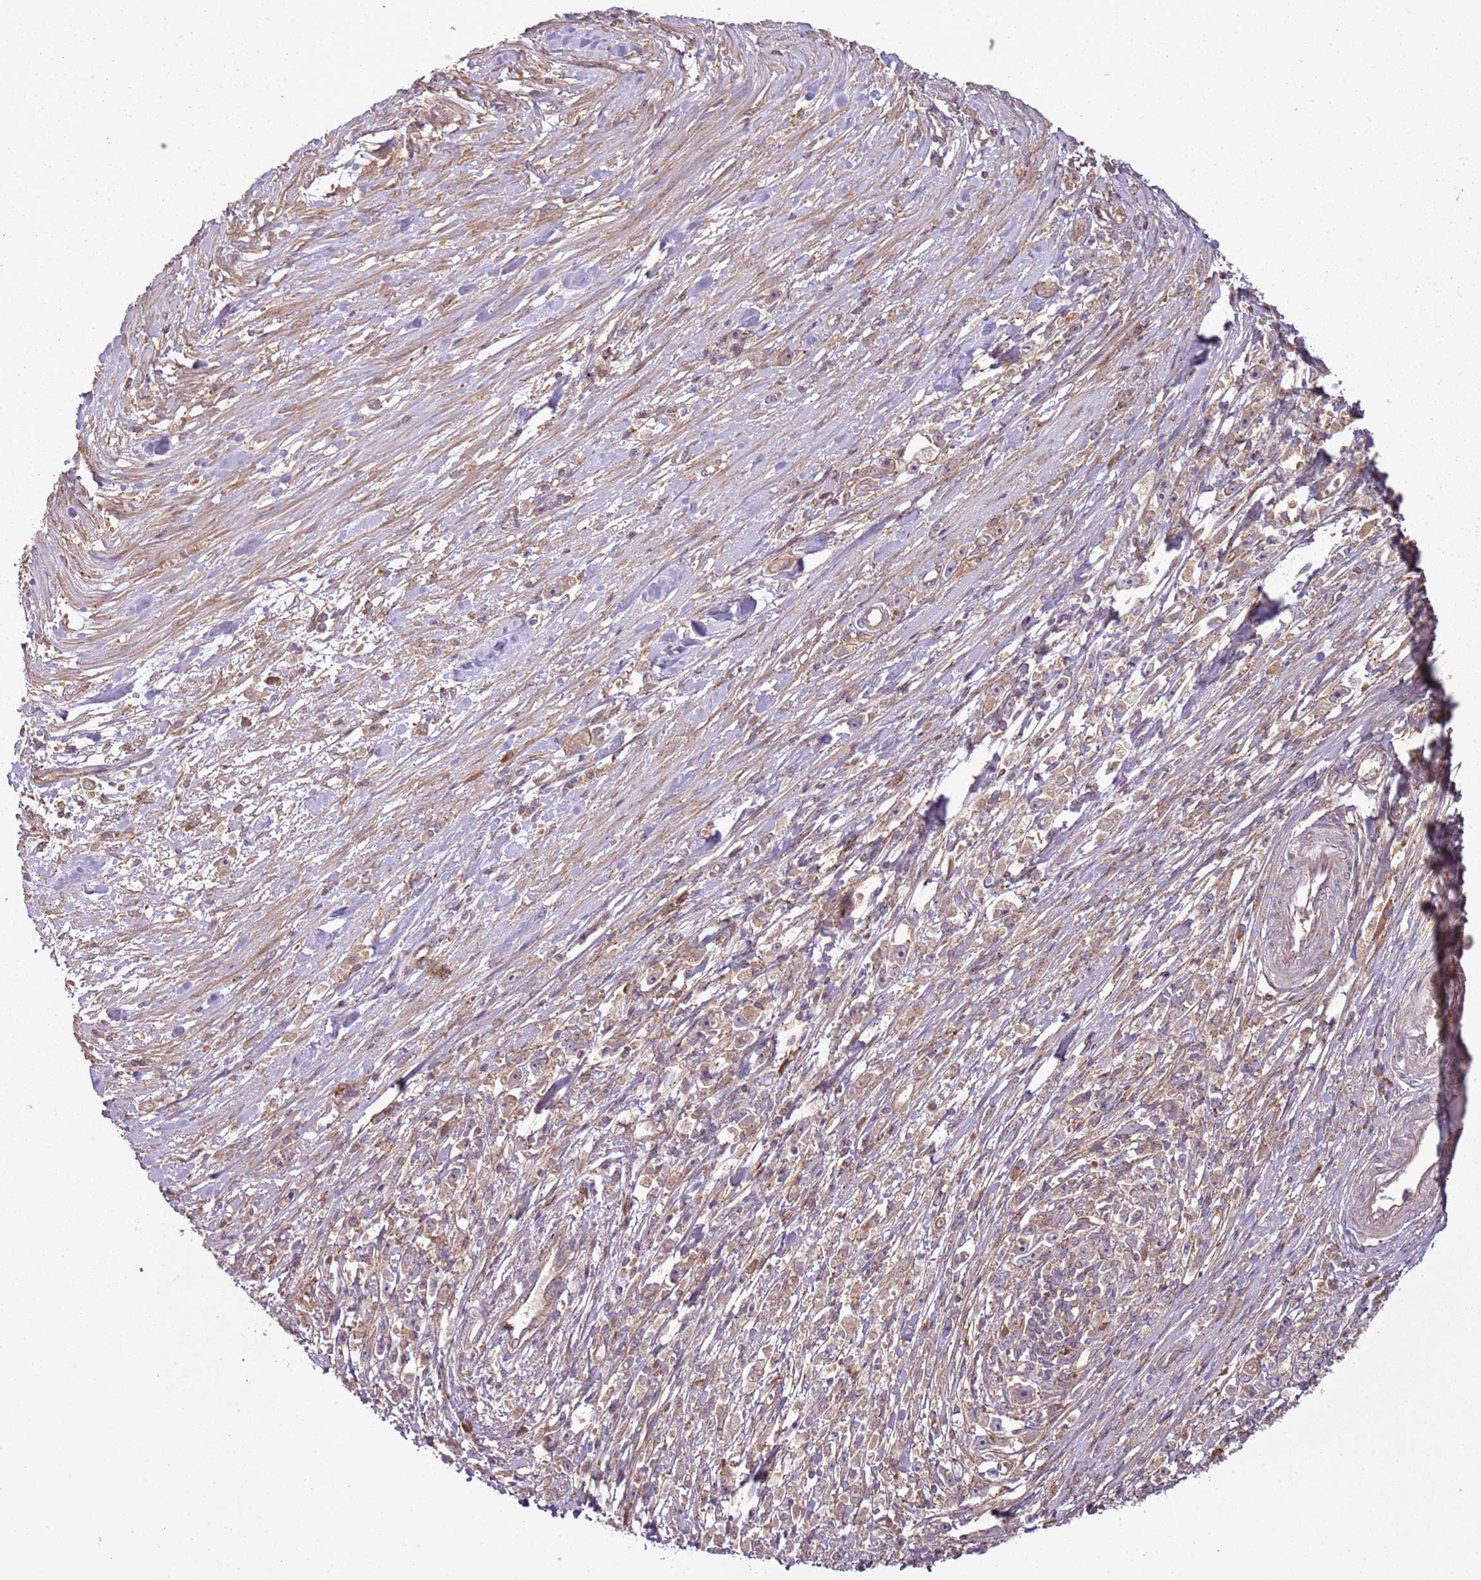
{"staining": {"intensity": "weak", "quantity": "25%-75%", "location": "cytoplasmic/membranous"}, "tissue": "stomach cancer", "cell_type": "Tumor cells", "image_type": "cancer", "snomed": [{"axis": "morphology", "description": "Adenocarcinoma, NOS"}, {"axis": "topography", "description": "Stomach"}], "caption": "Immunohistochemical staining of human adenocarcinoma (stomach) reveals low levels of weak cytoplasmic/membranous staining in approximately 25%-75% of tumor cells.", "gene": "ANKRD24", "patient": {"sex": "female", "age": 59}}